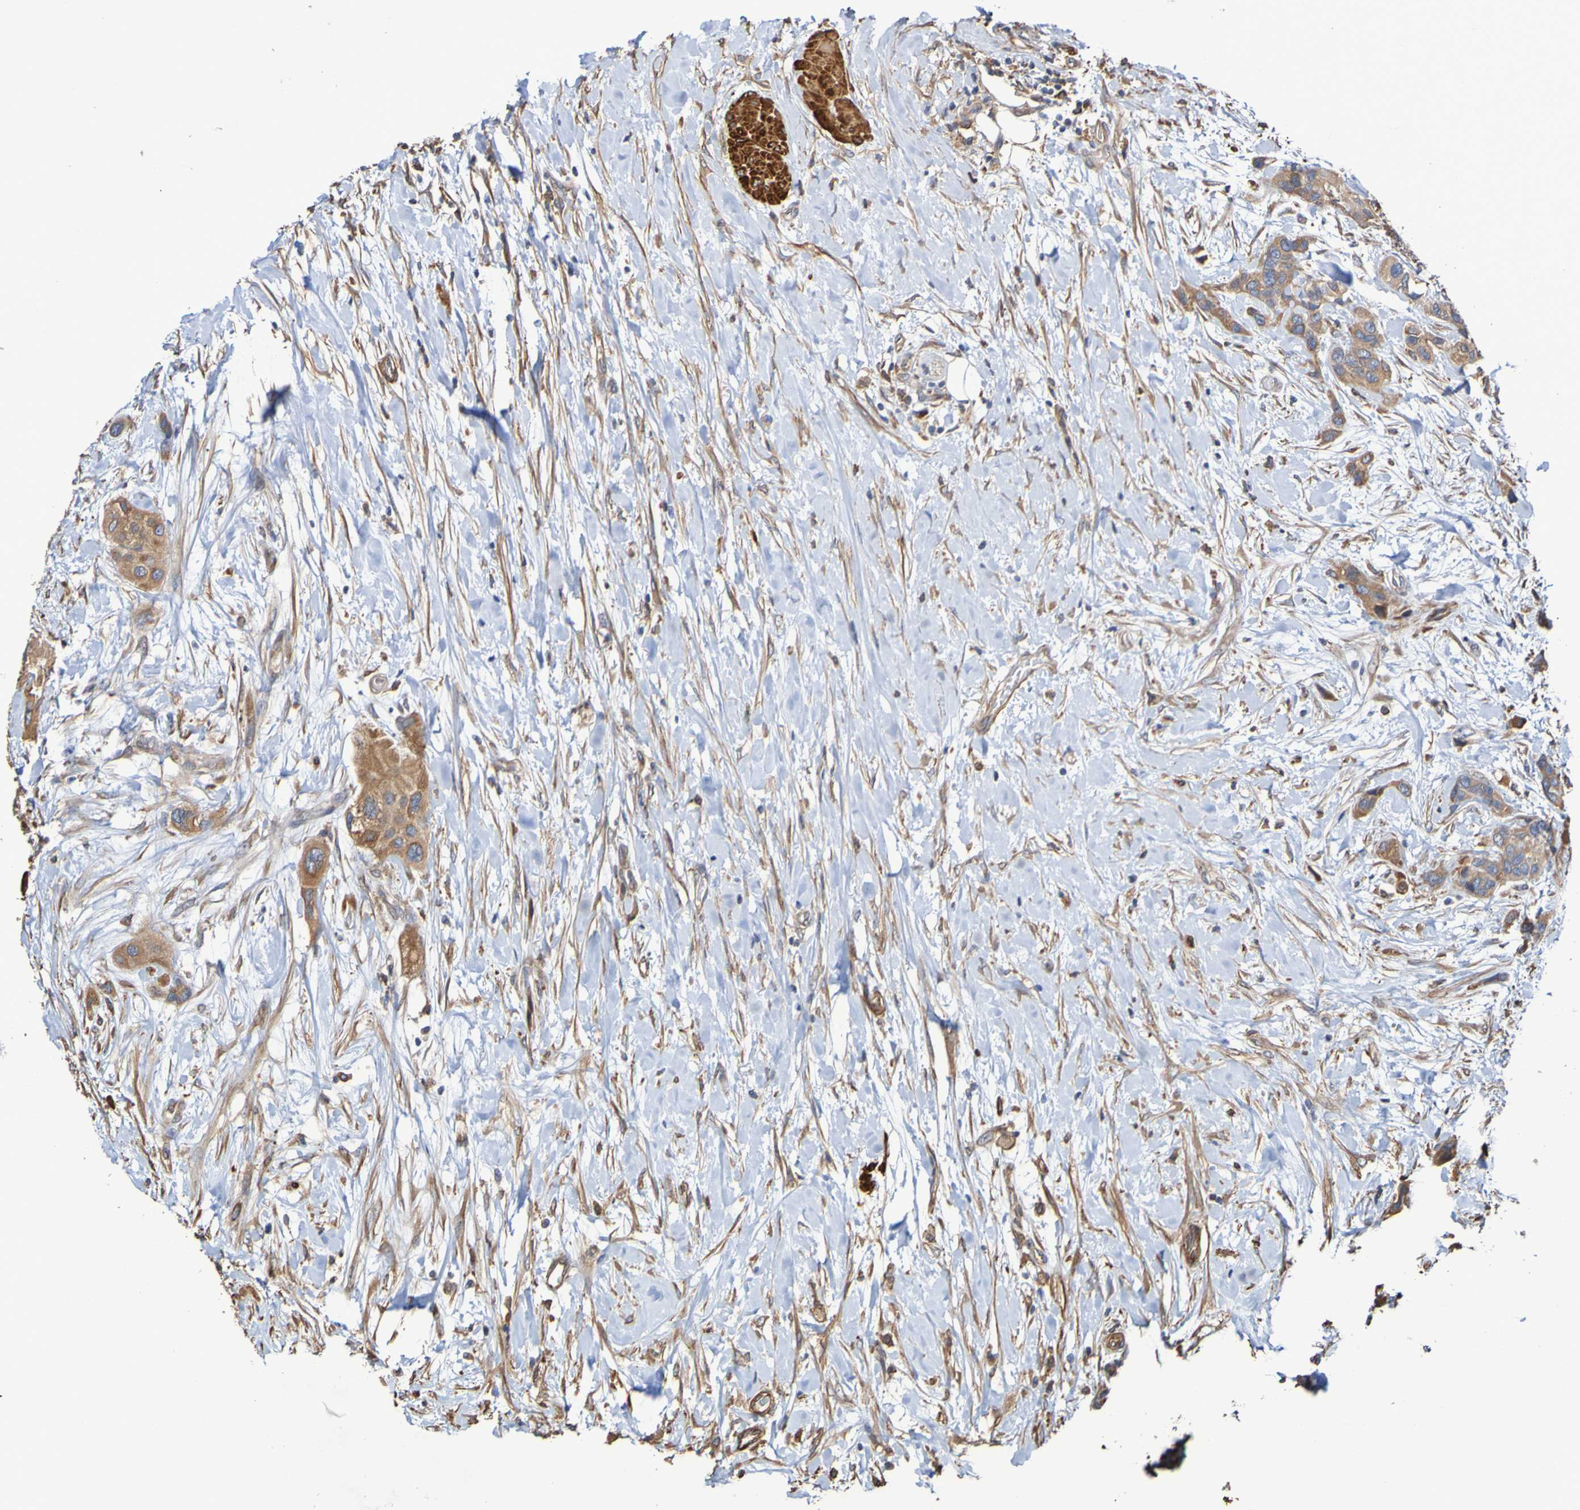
{"staining": {"intensity": "moderate", "quantity": ">75%", "location": "cytoplasmic/membranous"}, "tissue": "urothelial cancer", "cell_type": "Tumor cells", "image_type": "cancer", "snomed": [{"axis": "morphology", "description": "Urothelial carcinoma, High grade"}, {"axis": "topography", "description": "Urinary bladder"}], "caption": "This micrograph shows immunohistochemistry staining of urothelial carcinoma (high-grade), with medium moderate cytoplasmic/membranous expression in approximately >75% of tumor cells.", "gene": "RAB11A", "patient": {"sex": "female", "age": 56}}